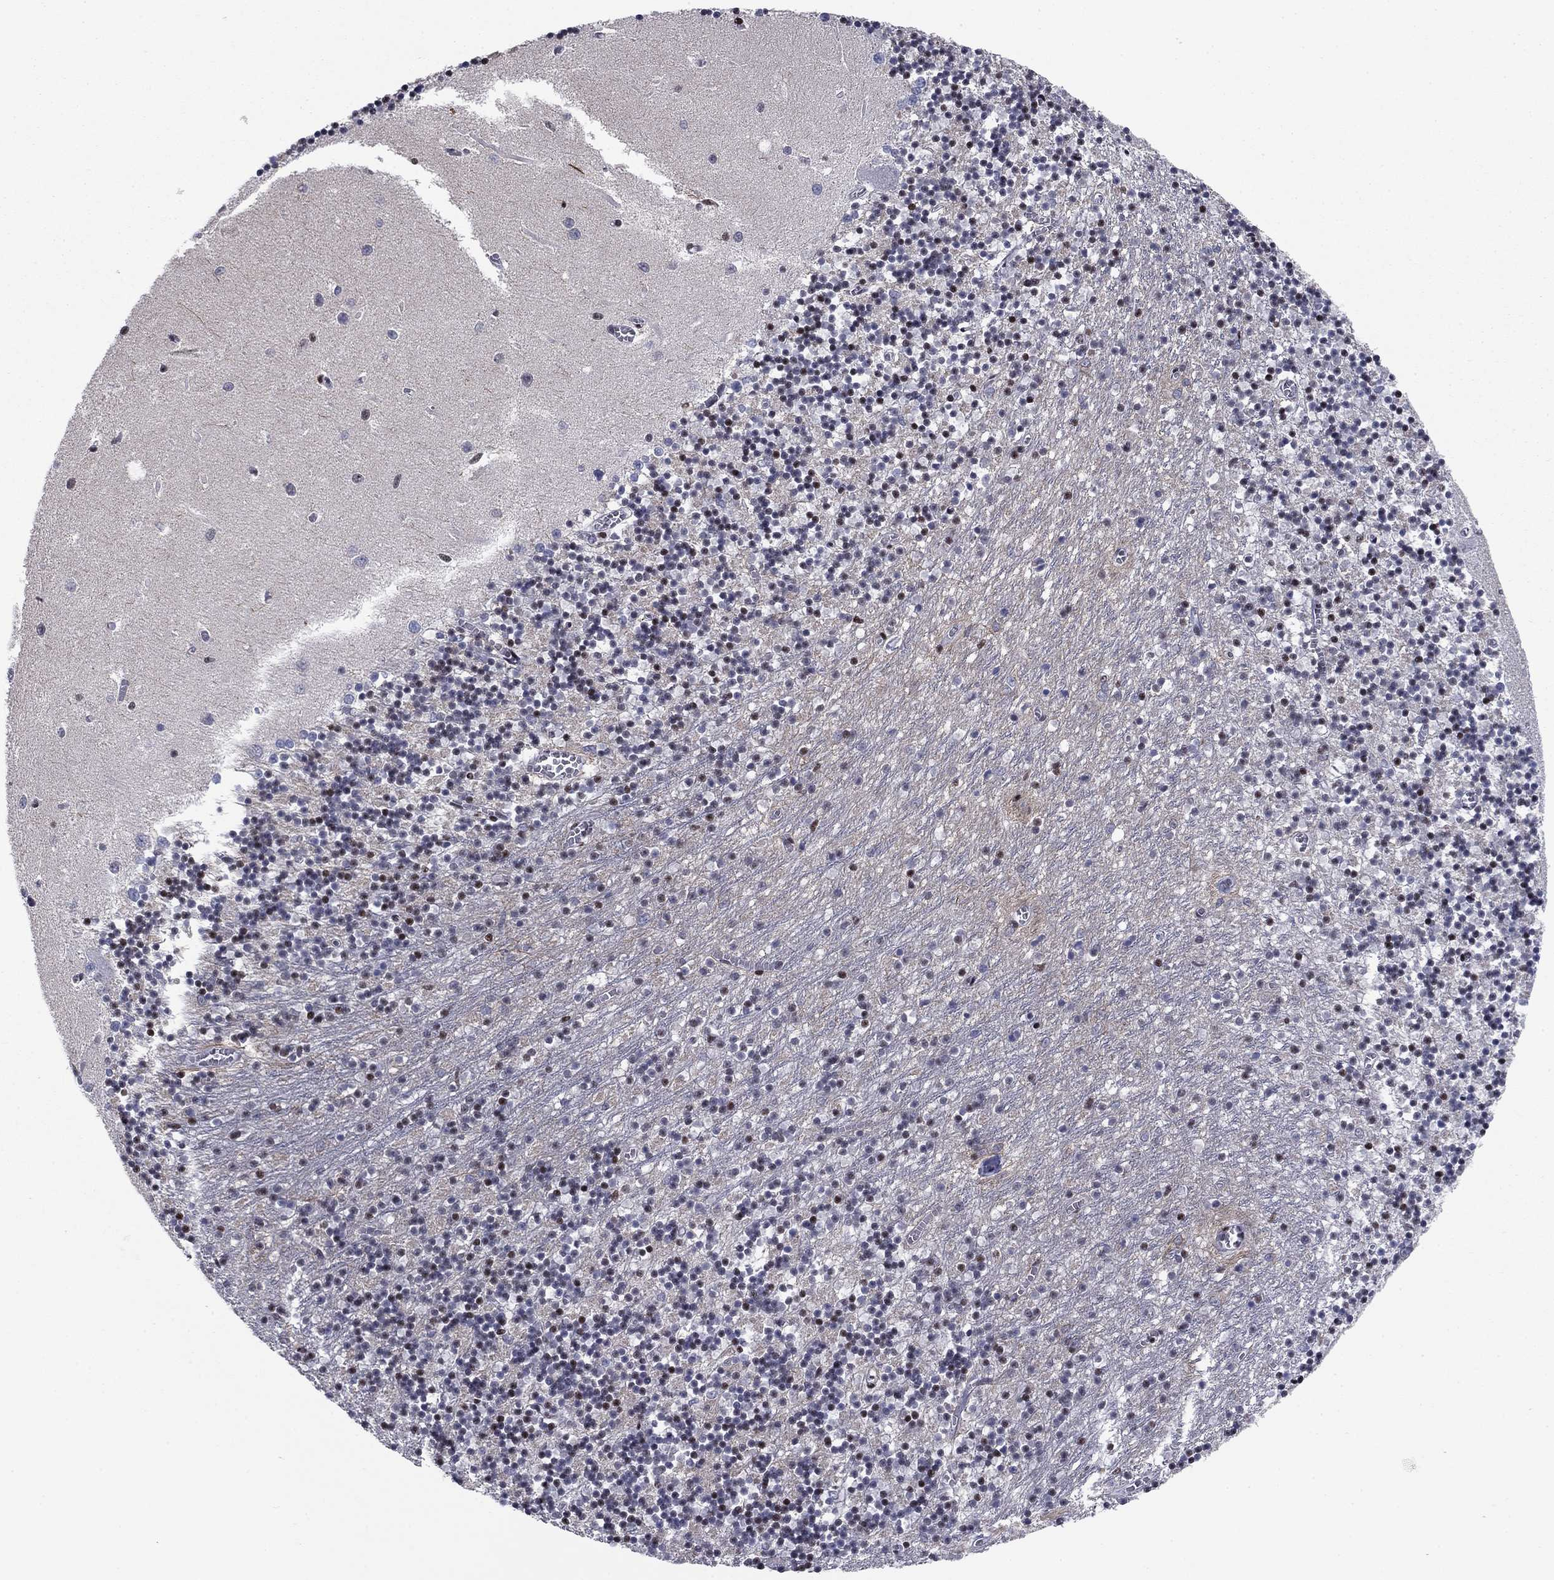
{"staining": {"intensity": "moderate", "quantity": "<25%", "location": "nuclear"}, "tissue": "cerebellum", "cell_type": "Cells in granular layer", "image_type": "normal", "snomed": [{"axis": "morphology", "description": "Normal tissue, NOS"}, {"axis": "topography", "description": "Cerebellum"}], "caption": "Protein positivity by immunohistochemistry (IHC) exhibits moderate nuclear positivity in about <25% of cells in granular layer in benign cerebellum. (DAB (3,3'-diaminobenzidine) IHC, brown staining for protein, blue staining for nuclei).", "gene": "N4BP2", "patient": {"sex": "female", "age": 64}}